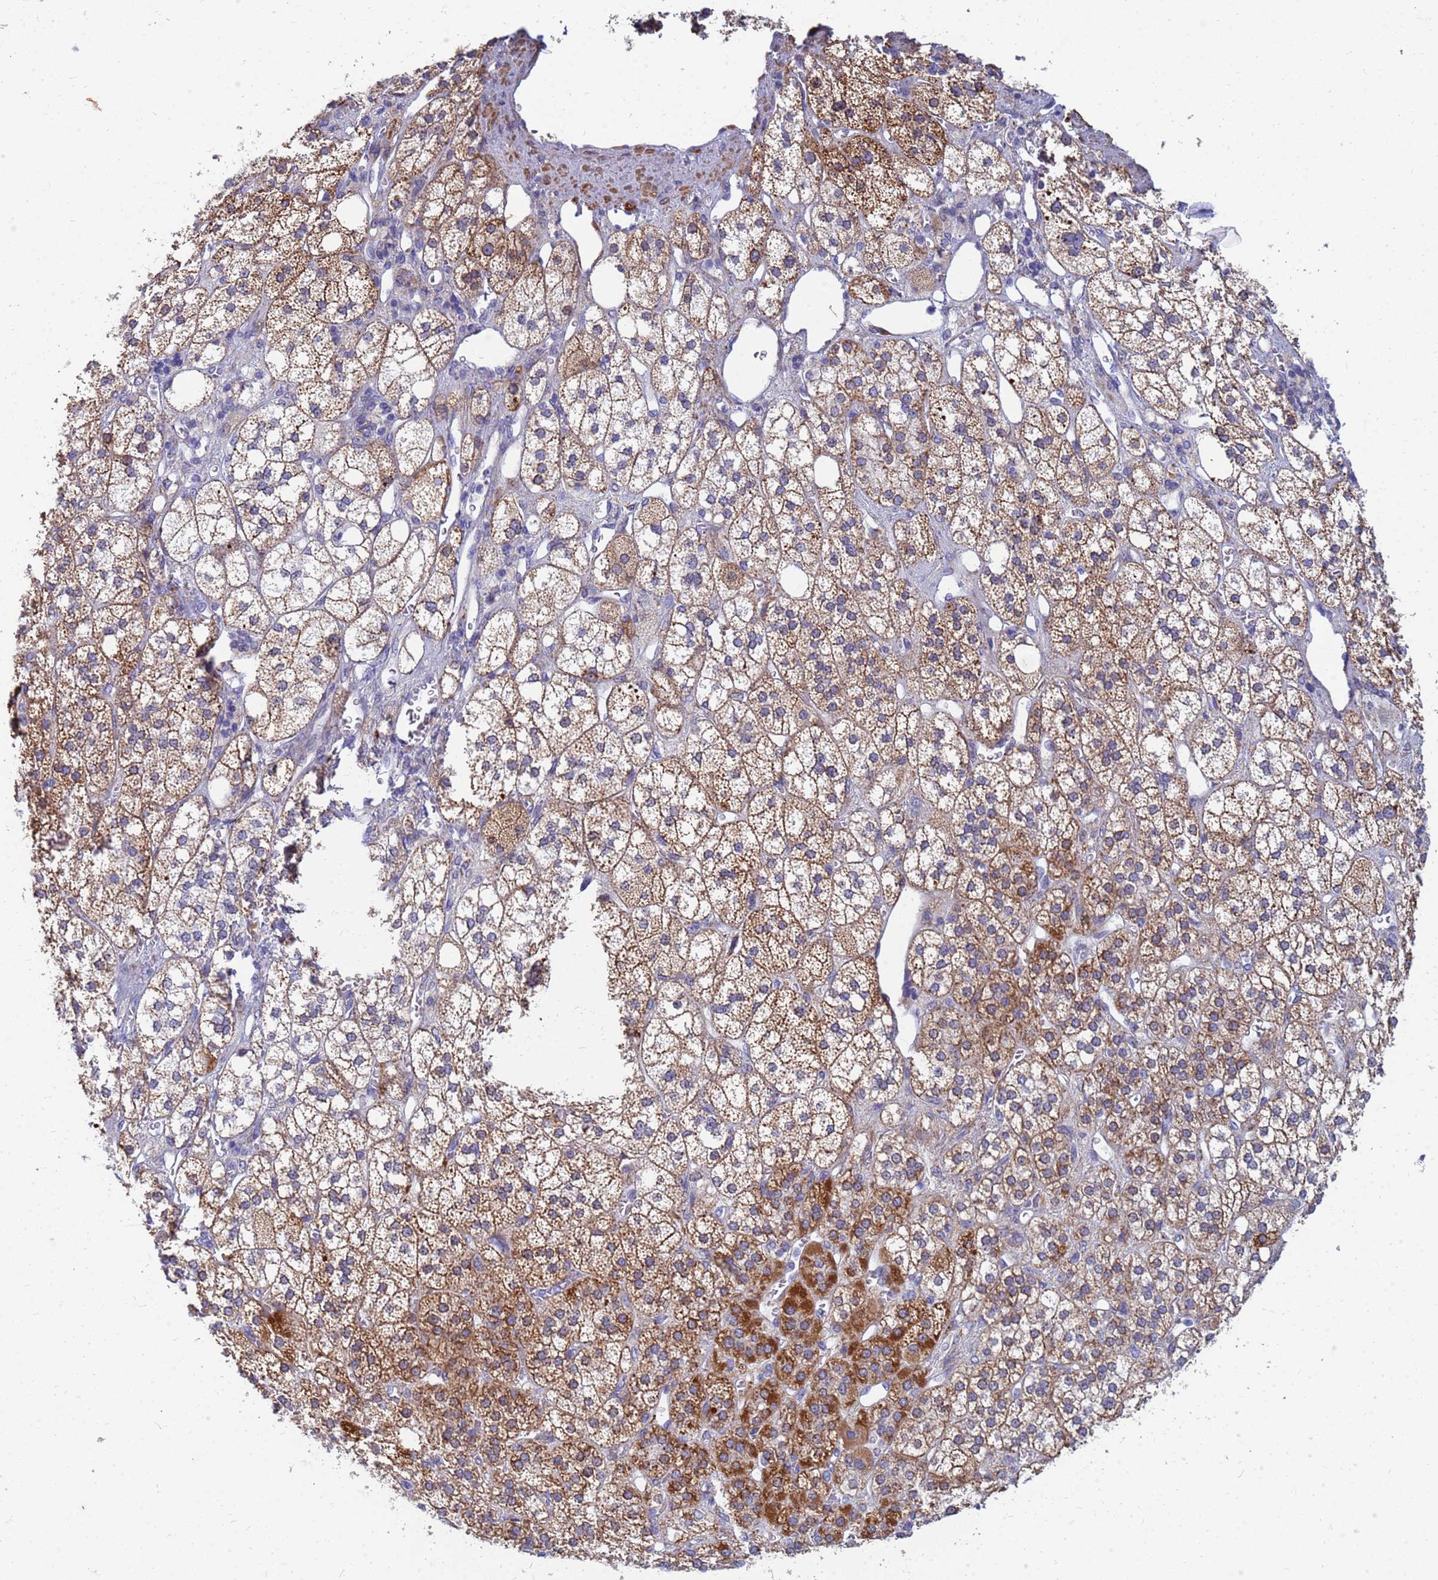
{"staining": {"intensity": "moderate", "quantity": ">75%", "location": "cytoplasmic/membranous"}, "tissue": "adrenal gland", "cell_type": "Glandular cells", "image_type": "normal", "snomed": [{"axis": "morphology", "description": "Normal tissue, NOS"}, {"axis": "topography", "description": "Adrenal gland"}], "caption": "Immunohistochemistry micrograph of benign adrenal gland: human adrenal gland stained using IHC displays medium levels of moderate protein expression localized specifically in the cytoplasmic/membranous of glandular cells, appearing as a cytoplasmic/membranous brown color.", "gene": "SDR39U1", "patient": {"sex": "male", "age": 61}}